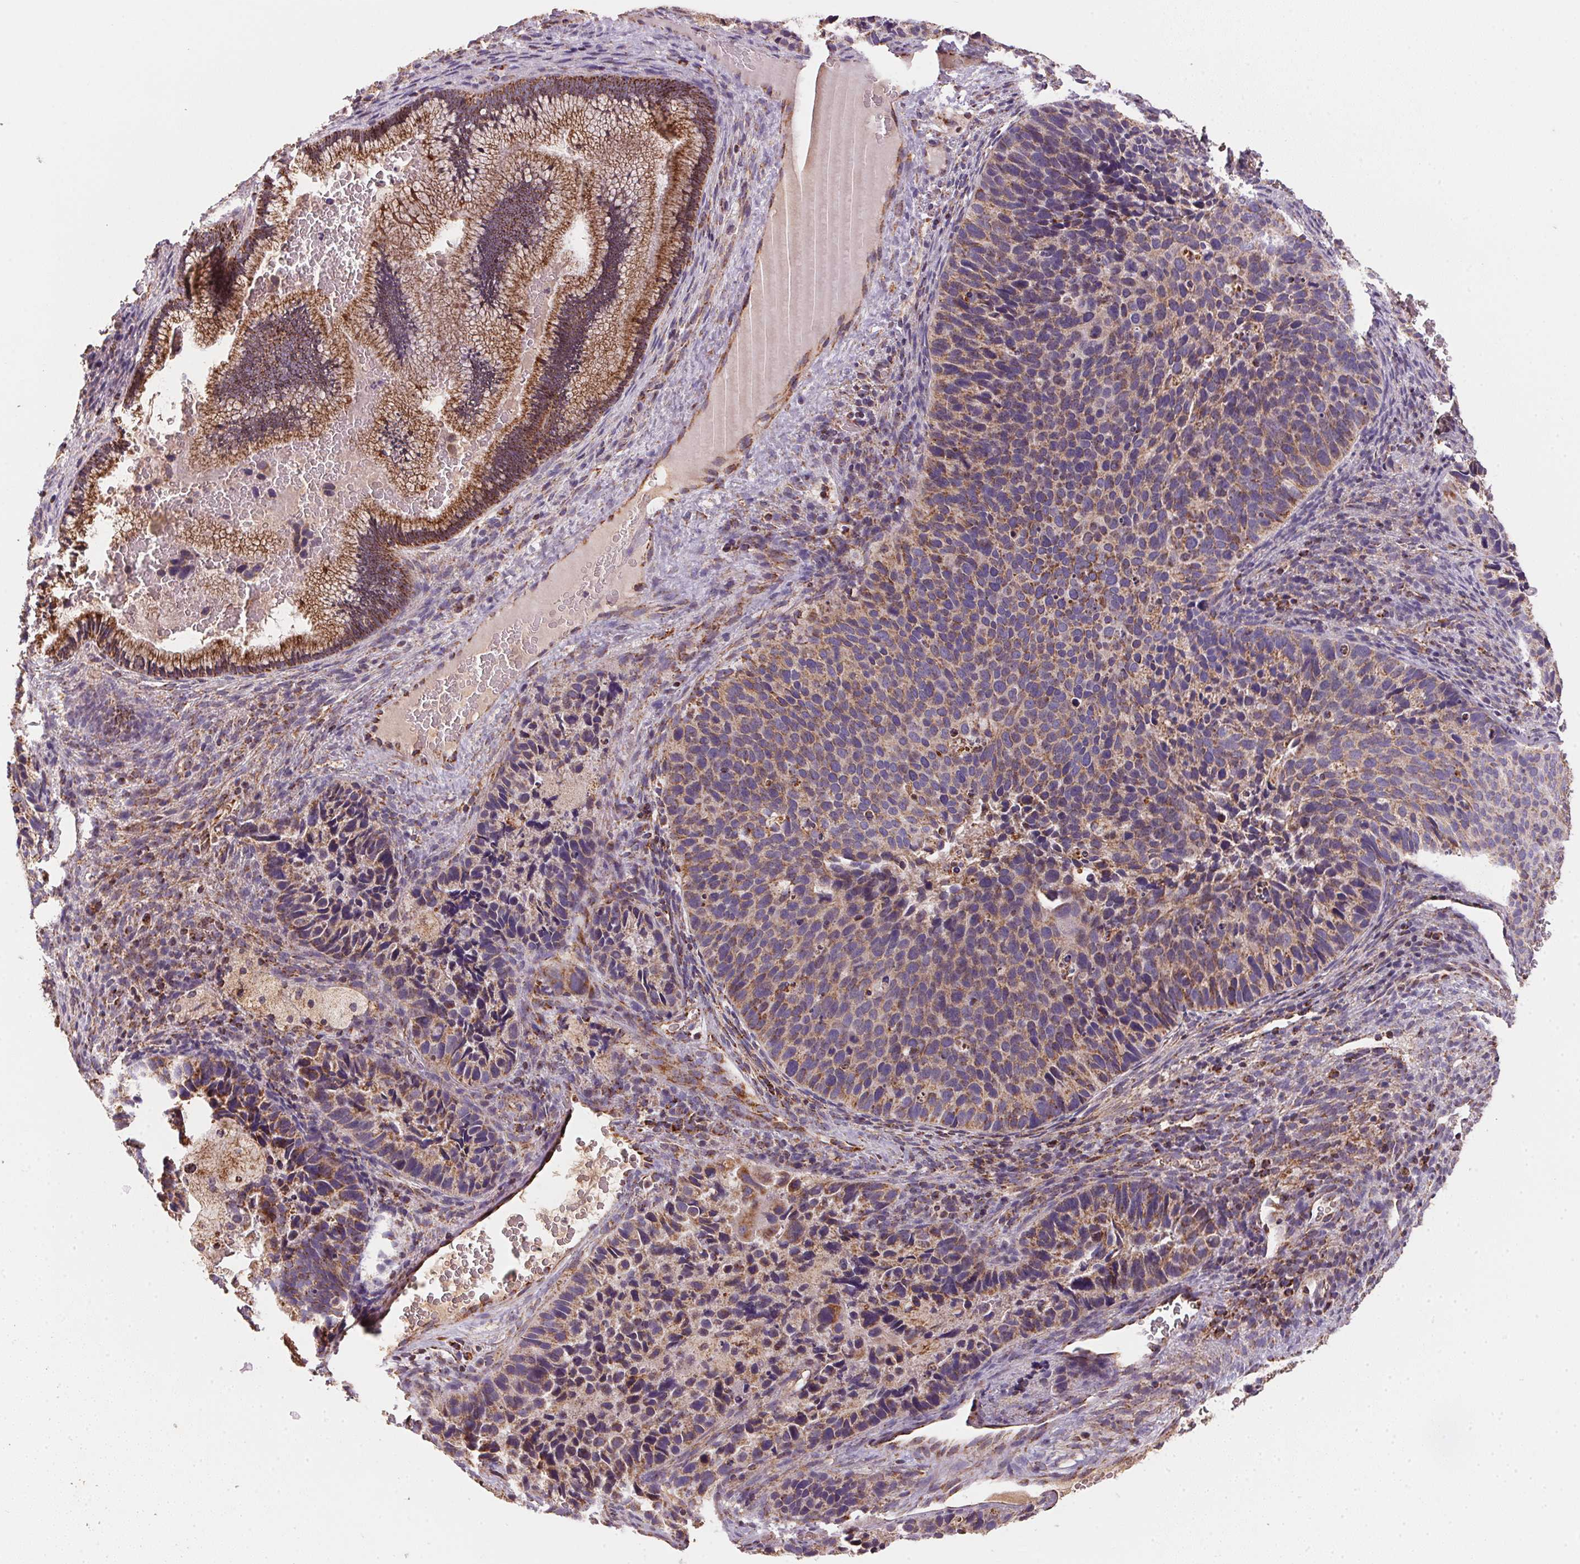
{"staining": {"intensity": "moderate", "quantity": ">75%", "location": "cytoplasmic/membranous"}, "tissue": "cervical cancer", "cell_type": "Tumor cells", "image_type": "cancer", "snomed": [{"axis": "morphology", "description": "Squamous cell carcinoma, NOS"}, {"axis": "topography", "description": "Cervix"}], "caption": "A brown stain highlights moderate cytoplasmic/membranous expression of a protein in human cervical cancer tumor cells. Using DAB (brown) and hematoxylin (blue) stains, captured at high magnification using brightfield microscopy.", "gene": "NDUFS2", "patient": {"sex": "female", "age": 38}}